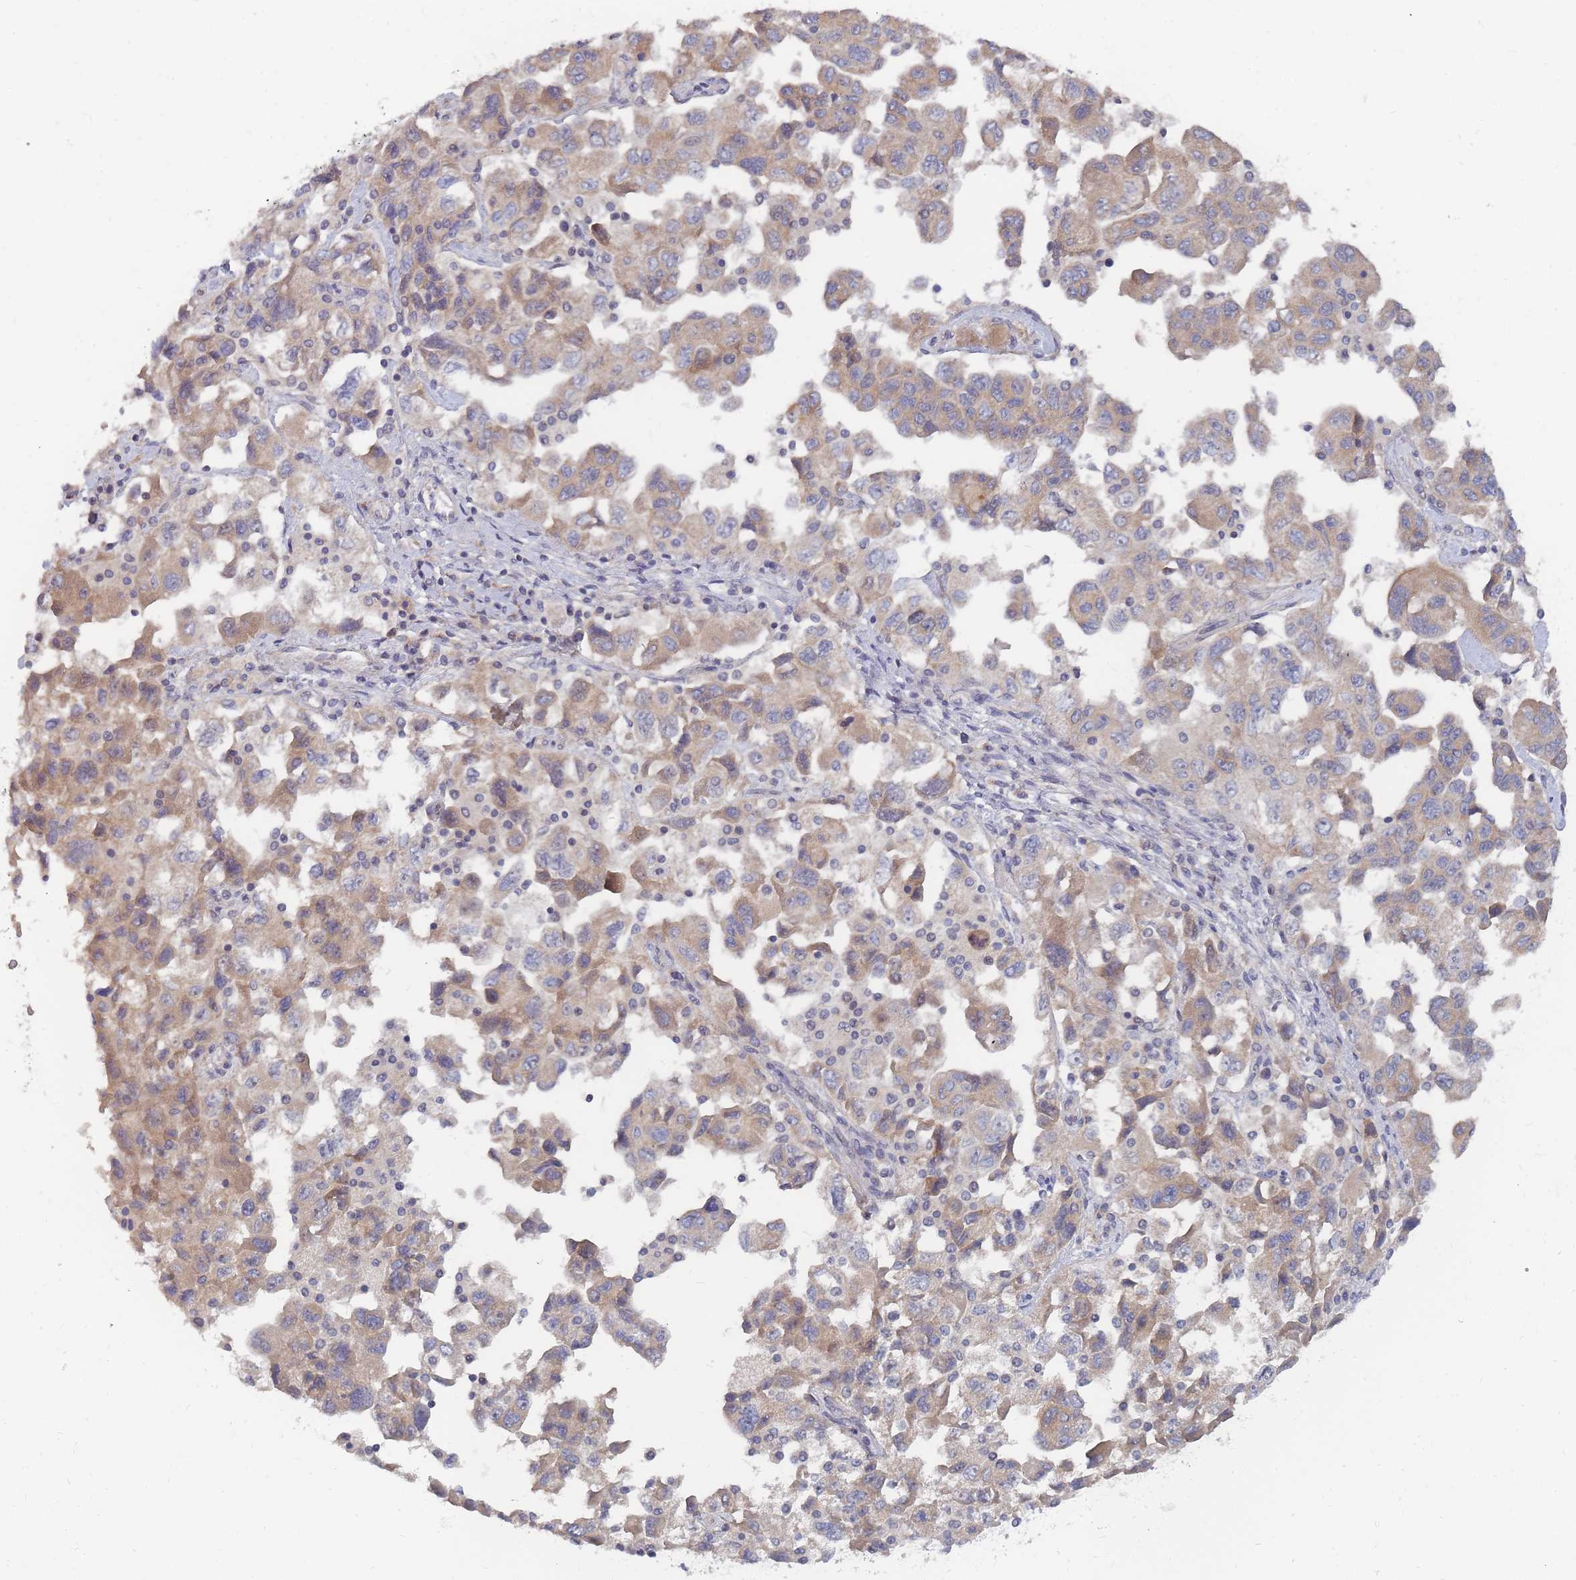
{"staining": {"intensity": "weak", "quantity": "25%-75%", "location": "cytoplasmic/membranous"}, "tissue": "ovarian cancer", "cell_type": "Tumor cells", "image_type": "cancer", "snomed": [{"axis": "morphology", "description": "Carcinoma, NOS"}, {"axis": "morphology", "description": "Cystadenocarcinoma, serous, NOS"}, {"axis": "topography", "description": "Ovary"}], "caption": "Carcinoma (ovarian) was stained to show a protein in brown. There is low levels of weak cytoplasmic/membranous staining in approximately 25%-75% of tumor cells.", "gene": "SLC35F5", "patient": {"sex": "female", "age": 69}}